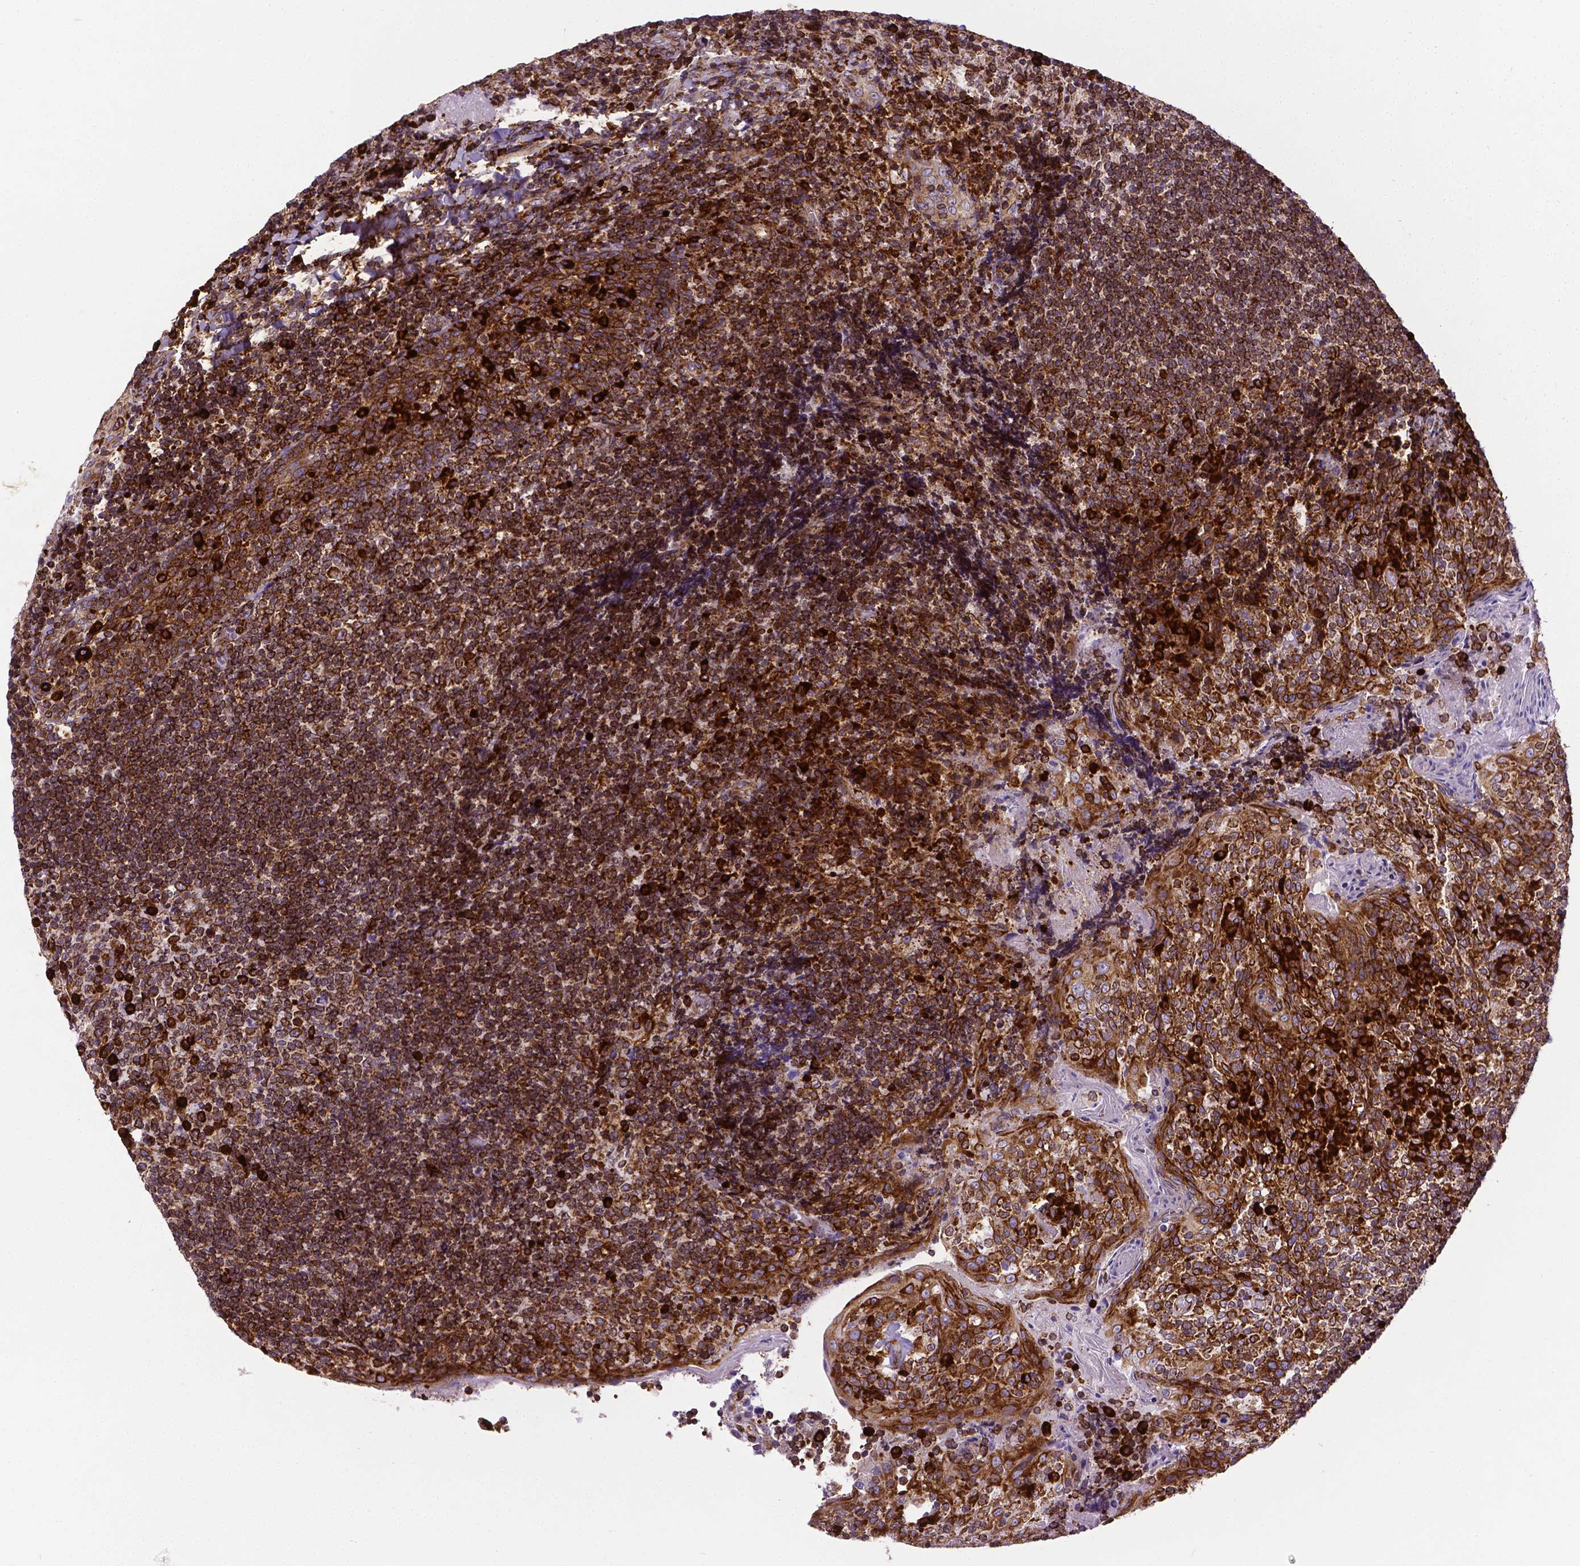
{"staining": {"intensity": "strong", "quantity": "25%-75%", "location": "cytoplasmic/membranous"}, "tissue": "tonsil", "cell_type": "Germinal center cells", "image_type": "normal", "snomed": [{"axis": "morphology", "description": "Normal tissue, NOS"}, {"axis": "topography", "description": "Tonsil"}], "caption": "This image exhibits IHC staining of unremarkable tonsil, with high strong cytoplasmic/membranous staining in approximately 25%-75% of germinal center cells.", "gene": "MTDH", "patient": {"sex": "female", "age": 10}}